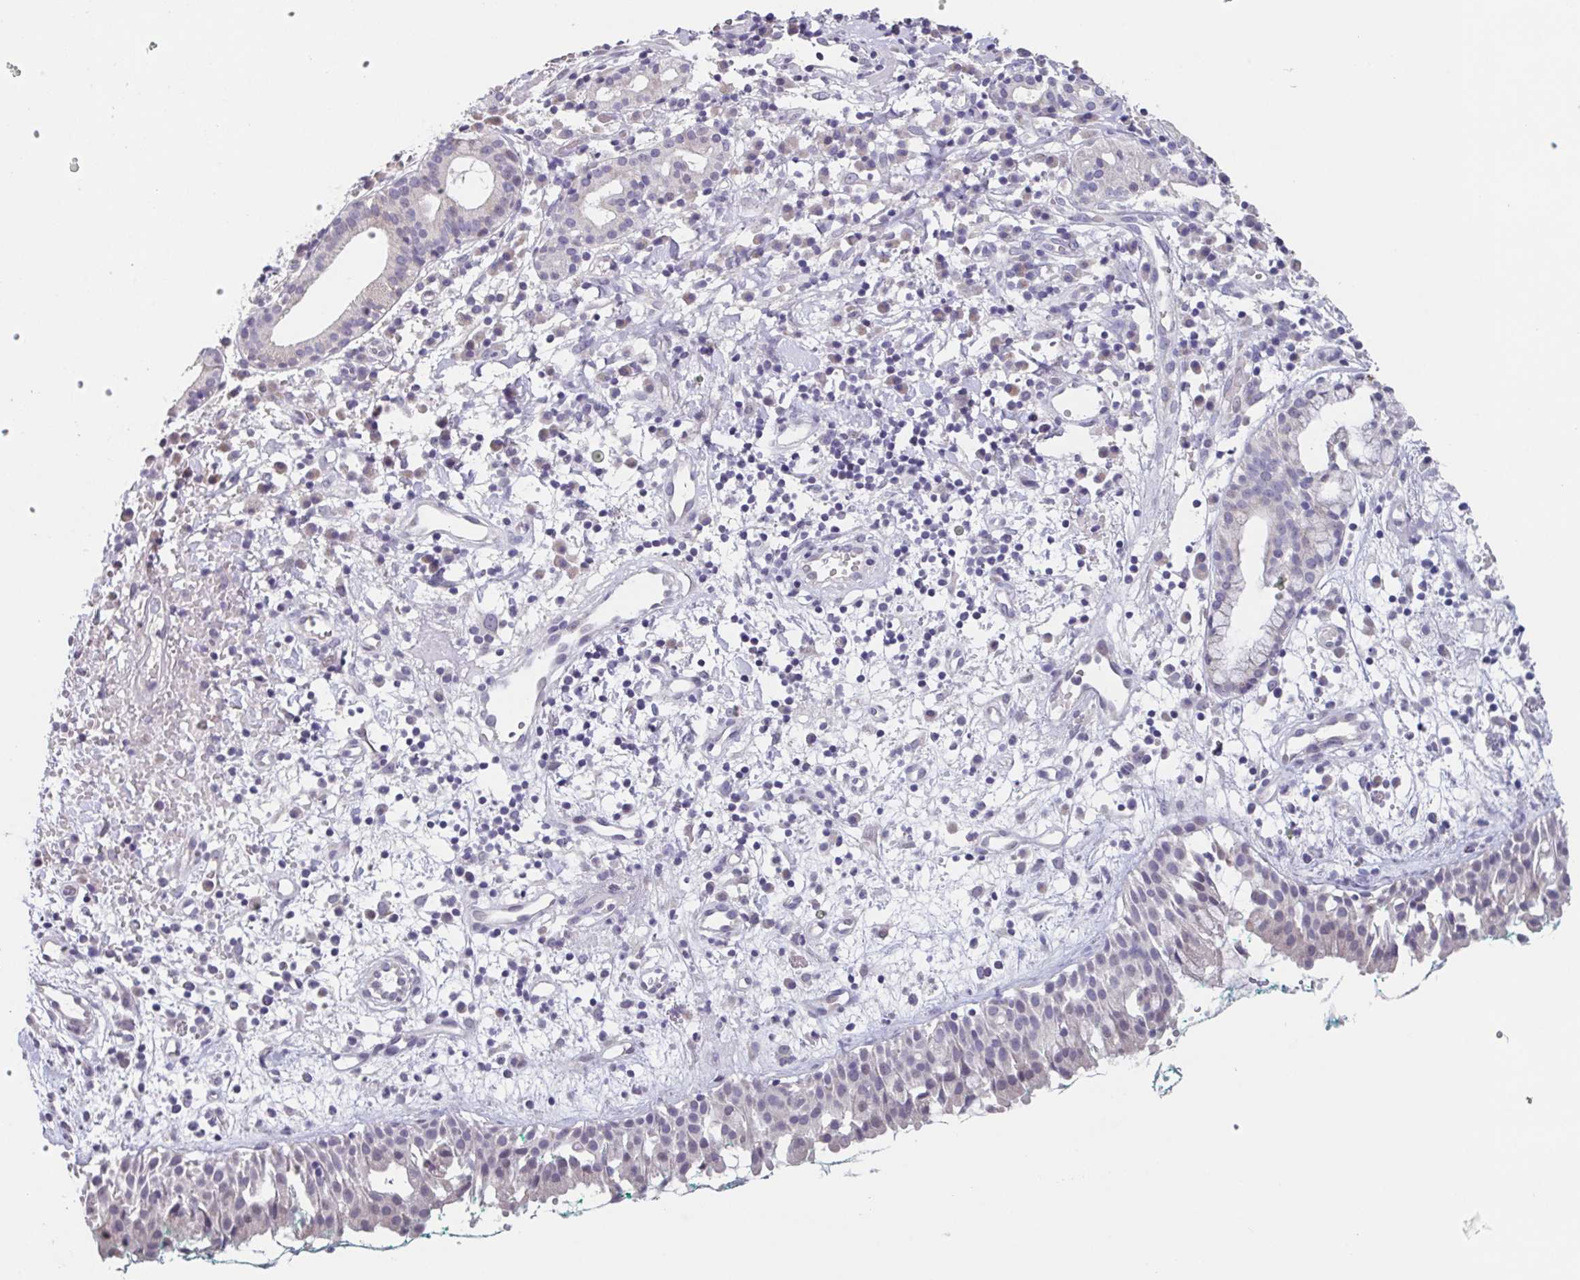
{"staining": {"intensity": "negative", "quantity": "none", "location": "none"}, "tissue": "nasopharynx", "cell_type": "Respiratory epithelial cells", "image_type": "normal", "snomed": [{"axis": "morphology", "description": "Normal tissue, NOS"}, {"axis": "morphology", "description": "Basal cell carcinoma"}, {"axis": "topography", "description": "Cartilage tissue"}, {"axis": "topography", "description": "Nasopharynx"}, {"axis": "topography", "description": "Oral tissue"}], "caption": "IHC of benign nasopharynx reveals no positivity in respiratory epithelial cells.", "gene": "GHRL", "patient": {"sex": "female", "age": 77}}